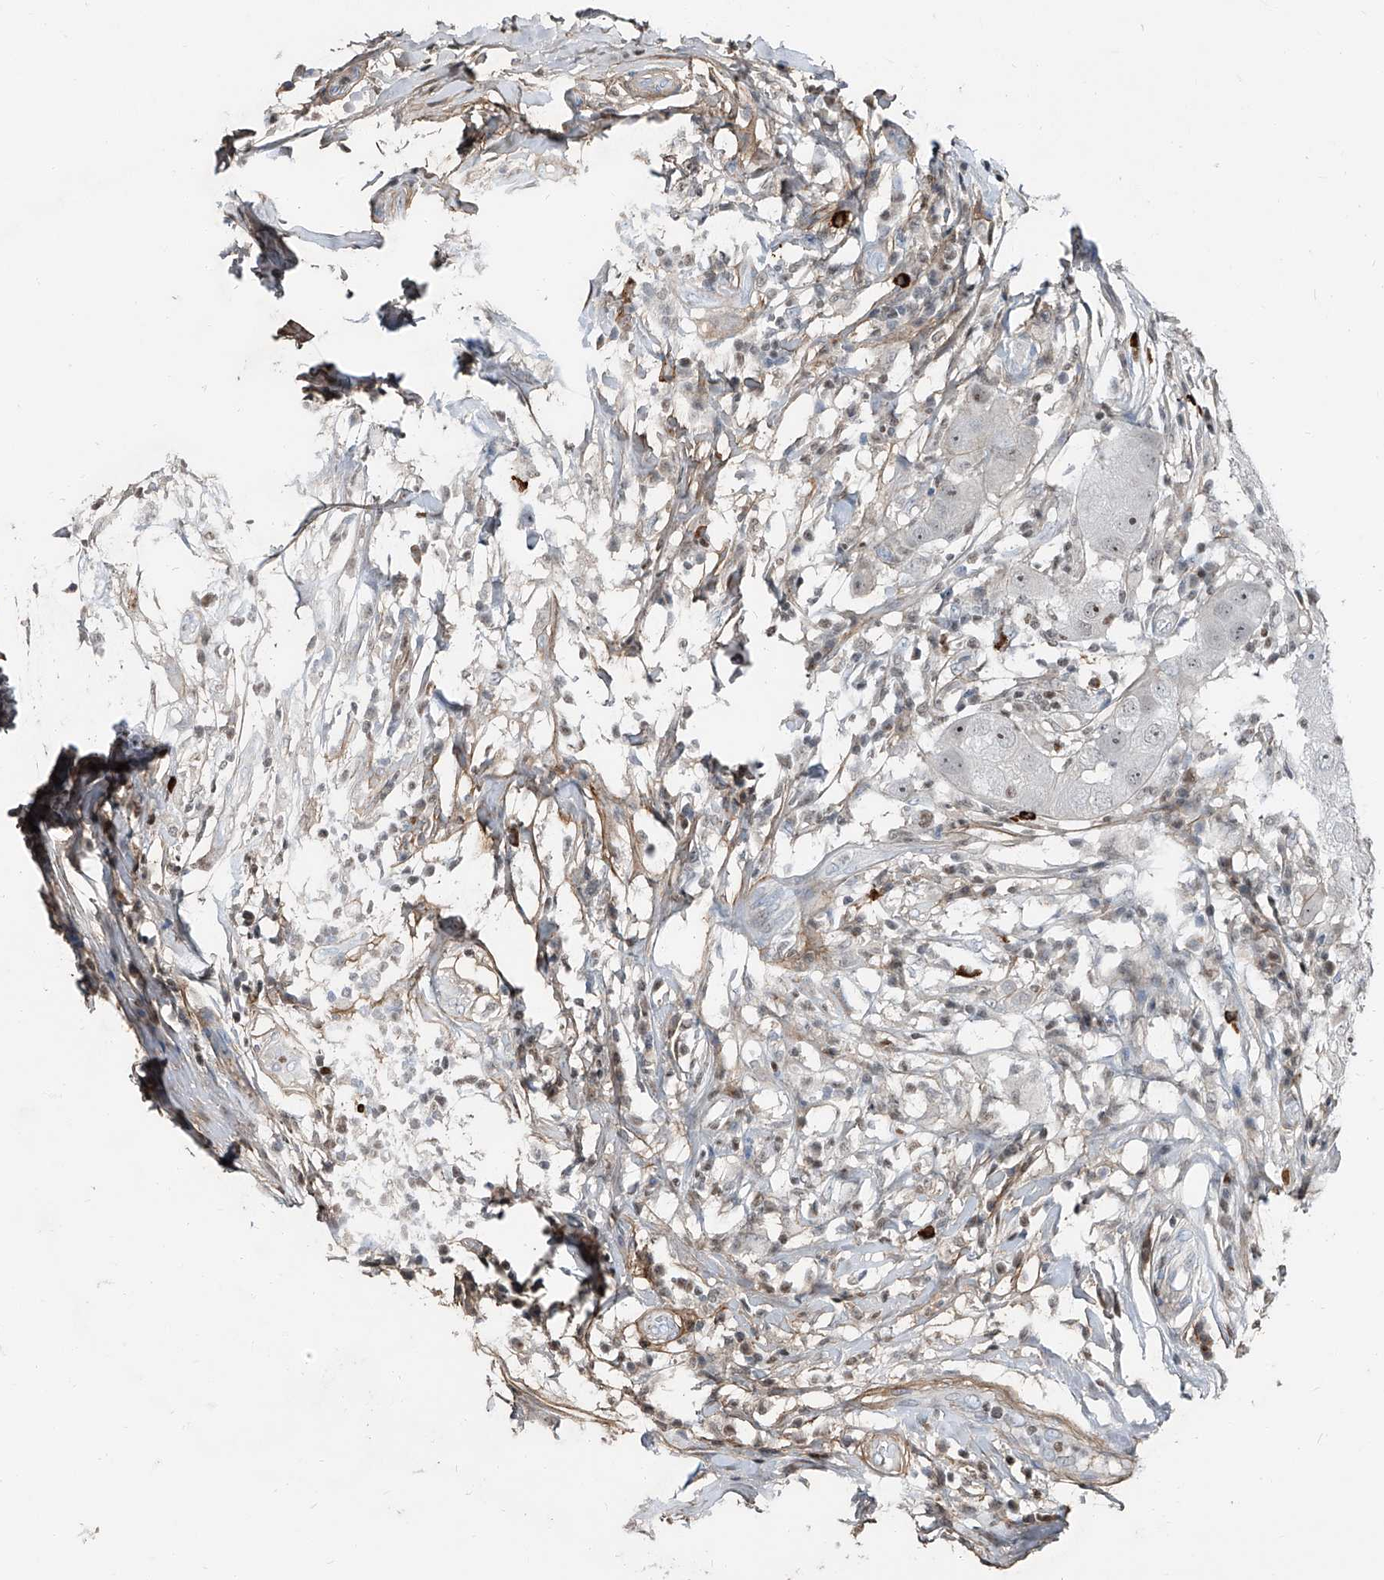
{"staining": {"intensity": "negative", "quantity": "none", "location": "none"}, "tissue": "breast cancer", "cell_type": "Tumor cells", "image_type": "cancer", "snomed": [{"axis": "morphology", "description": "Duct carcinoma"}, {"axis": "topography", "description": "Breast"}], "caption": "The micrograph shows no staining of tumor cells in breast intraductal carcinoma. (Immunohistochemistry, brightfield microscopy, high magnification).", "gene": "HOXA3", "patient": {"sex": "female", "age": 27}}